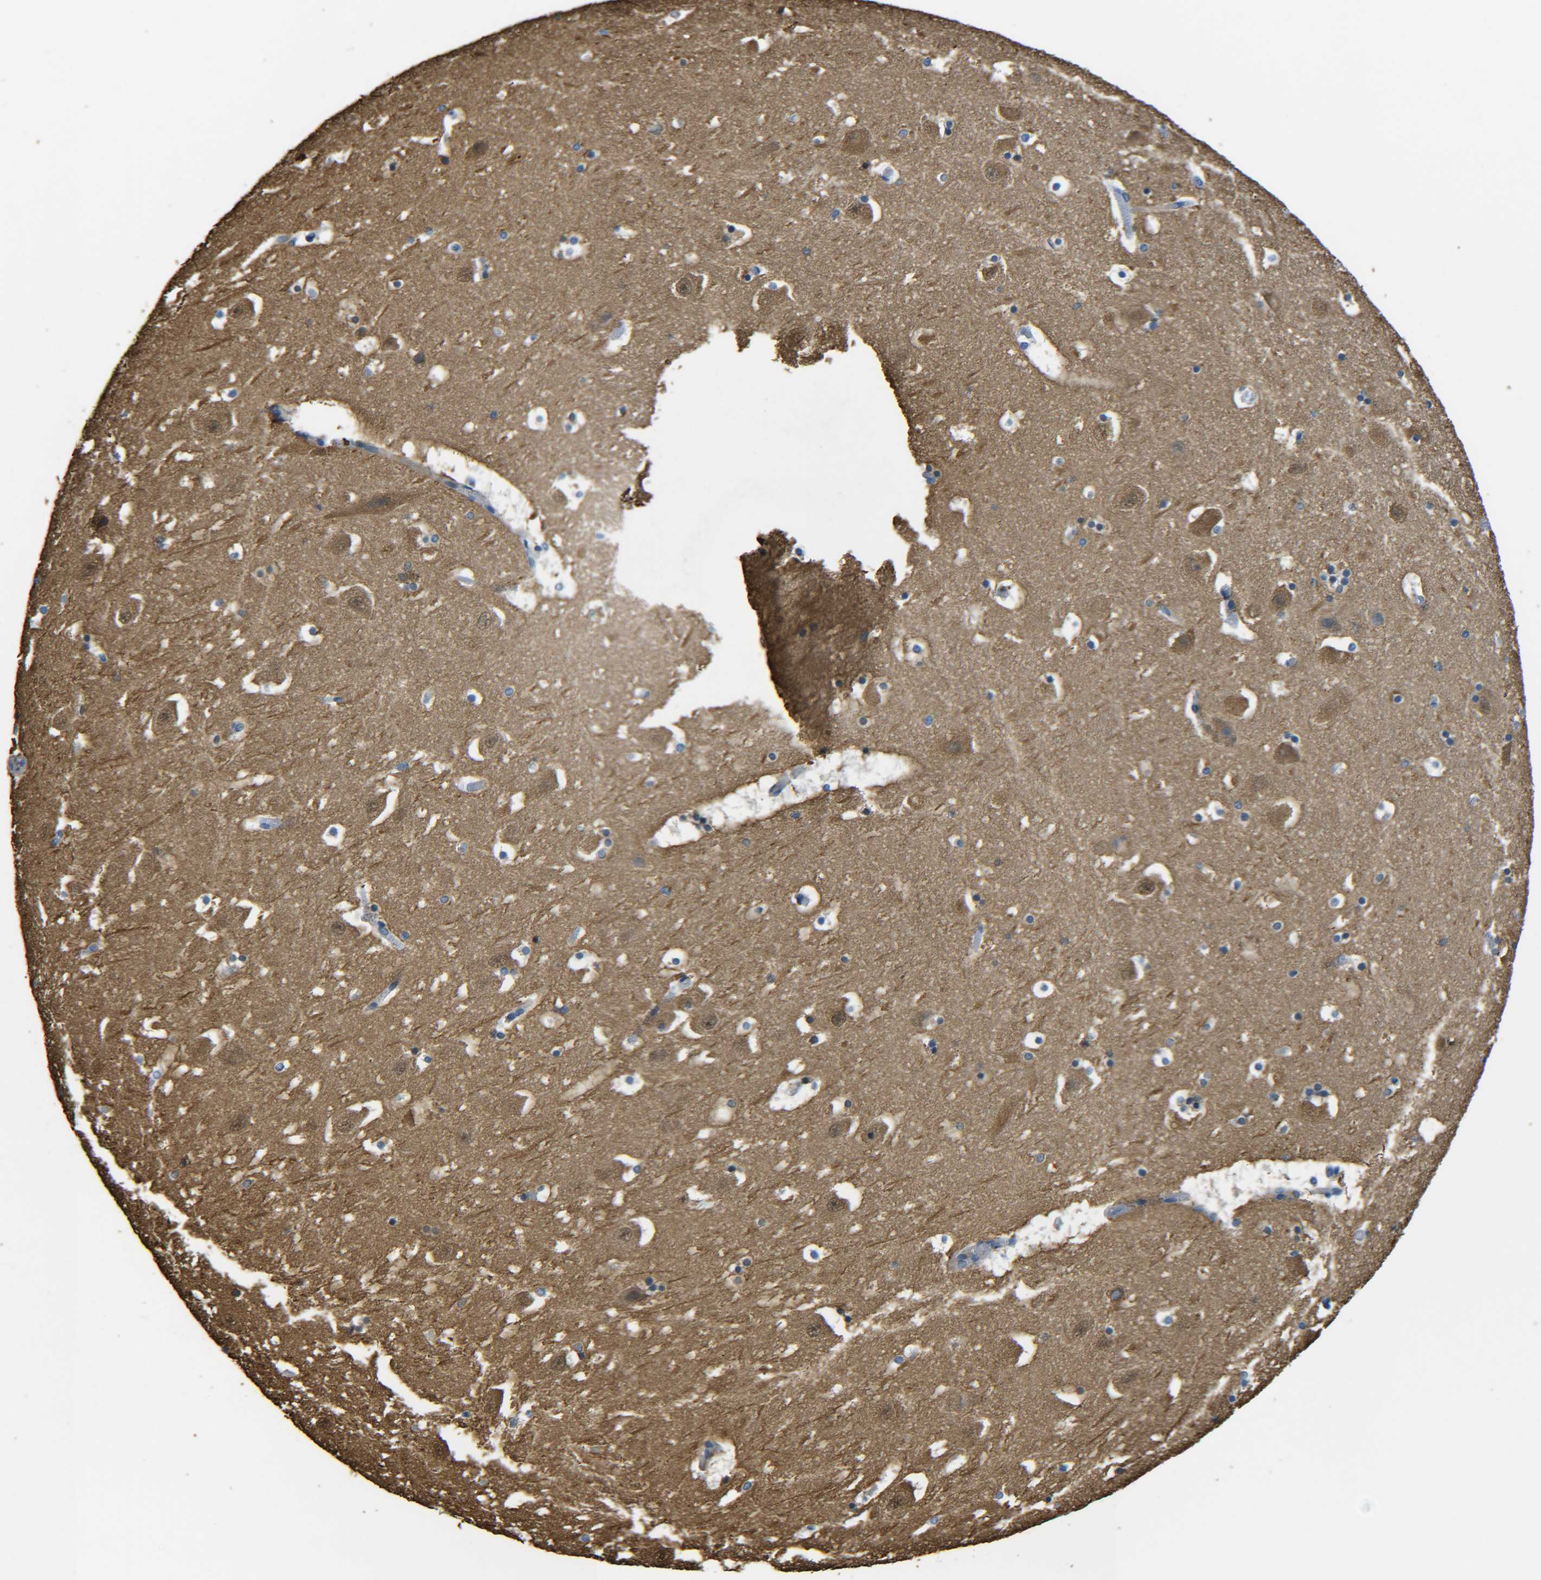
{"staining": {"intensity": "moderate", "quantity": "<25%", "location": "cytoplasmic/membranous"}, "tissue": "hippocampus", "cell_type": "Glial cells", "image_type": "normal", "snomed": [{"axis": "morphology", "description": "Normal tissue, NOS"}, {"axis": "topography", "description": "Hippocampus"}], "caption": "This photomicrograph shows IHC staining of benign human hippocampus, with low moderate cytoplasmic/membranous positivity in about <25% of glial cells.", "gene": "TUBB", "patient": {"sex": "male", "age": 45}}